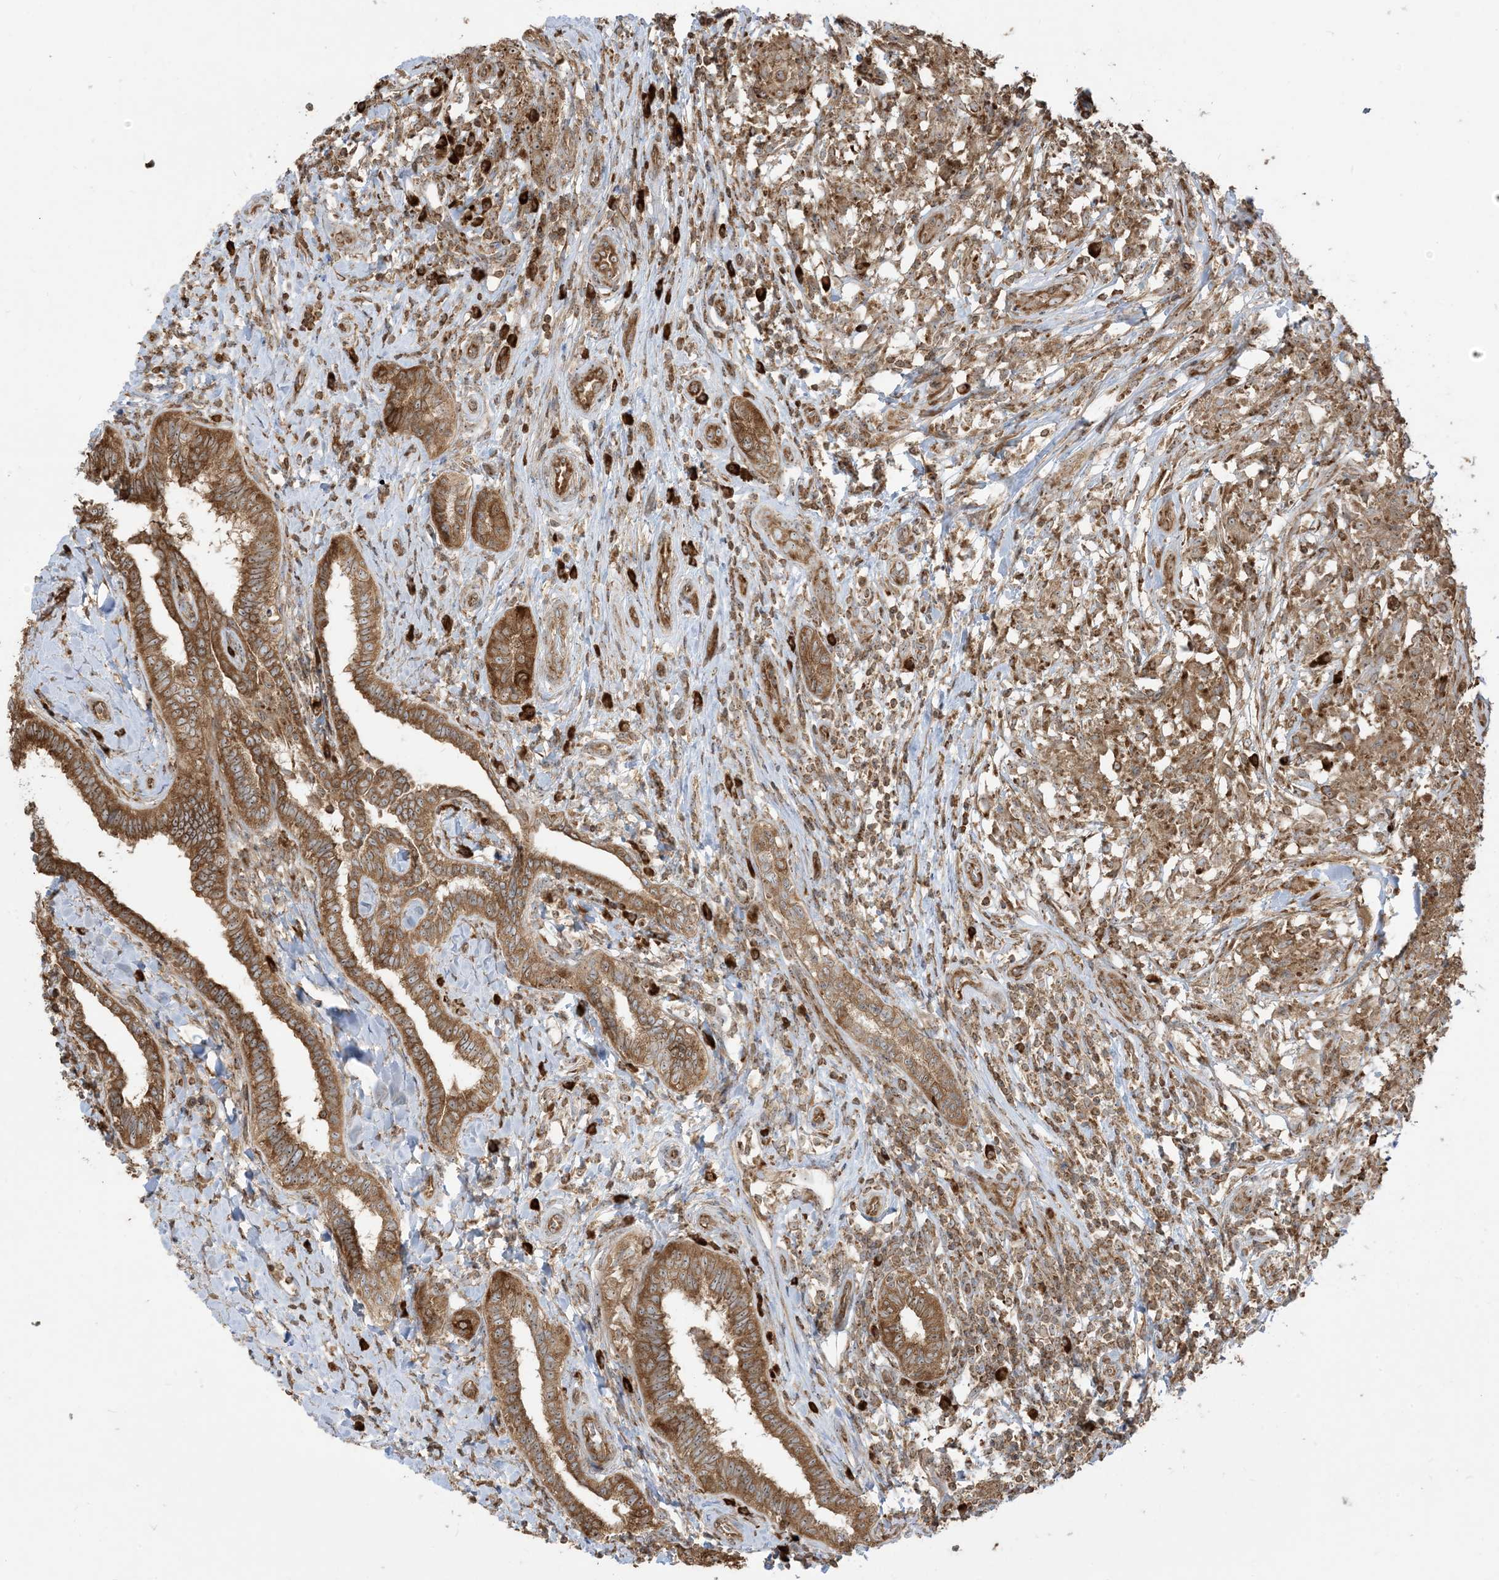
{"staining": {"intensity": "moderate", "quantity": ">75%", "location": "cytoplasmic/membranous,nuclear"}, "tissue": "testis cancer", "cell_type": "Tumor cells", "image_type": "cancer", "snomed": [{"axis": "morphology", "description": "Seminoma, NOS"}, {"axis": "topography", "description": "Testis"}], "caption": "DAB (3,3'-diaminobenzidine) immunohistochemical staining of seminoma (testis) exhibits moderate cytoplasmic/membranous and nuclear protein staining in approximately >75% of tumor cells.", "gene": "SRP72", "patient": {"sex": "male", "age": 49}}